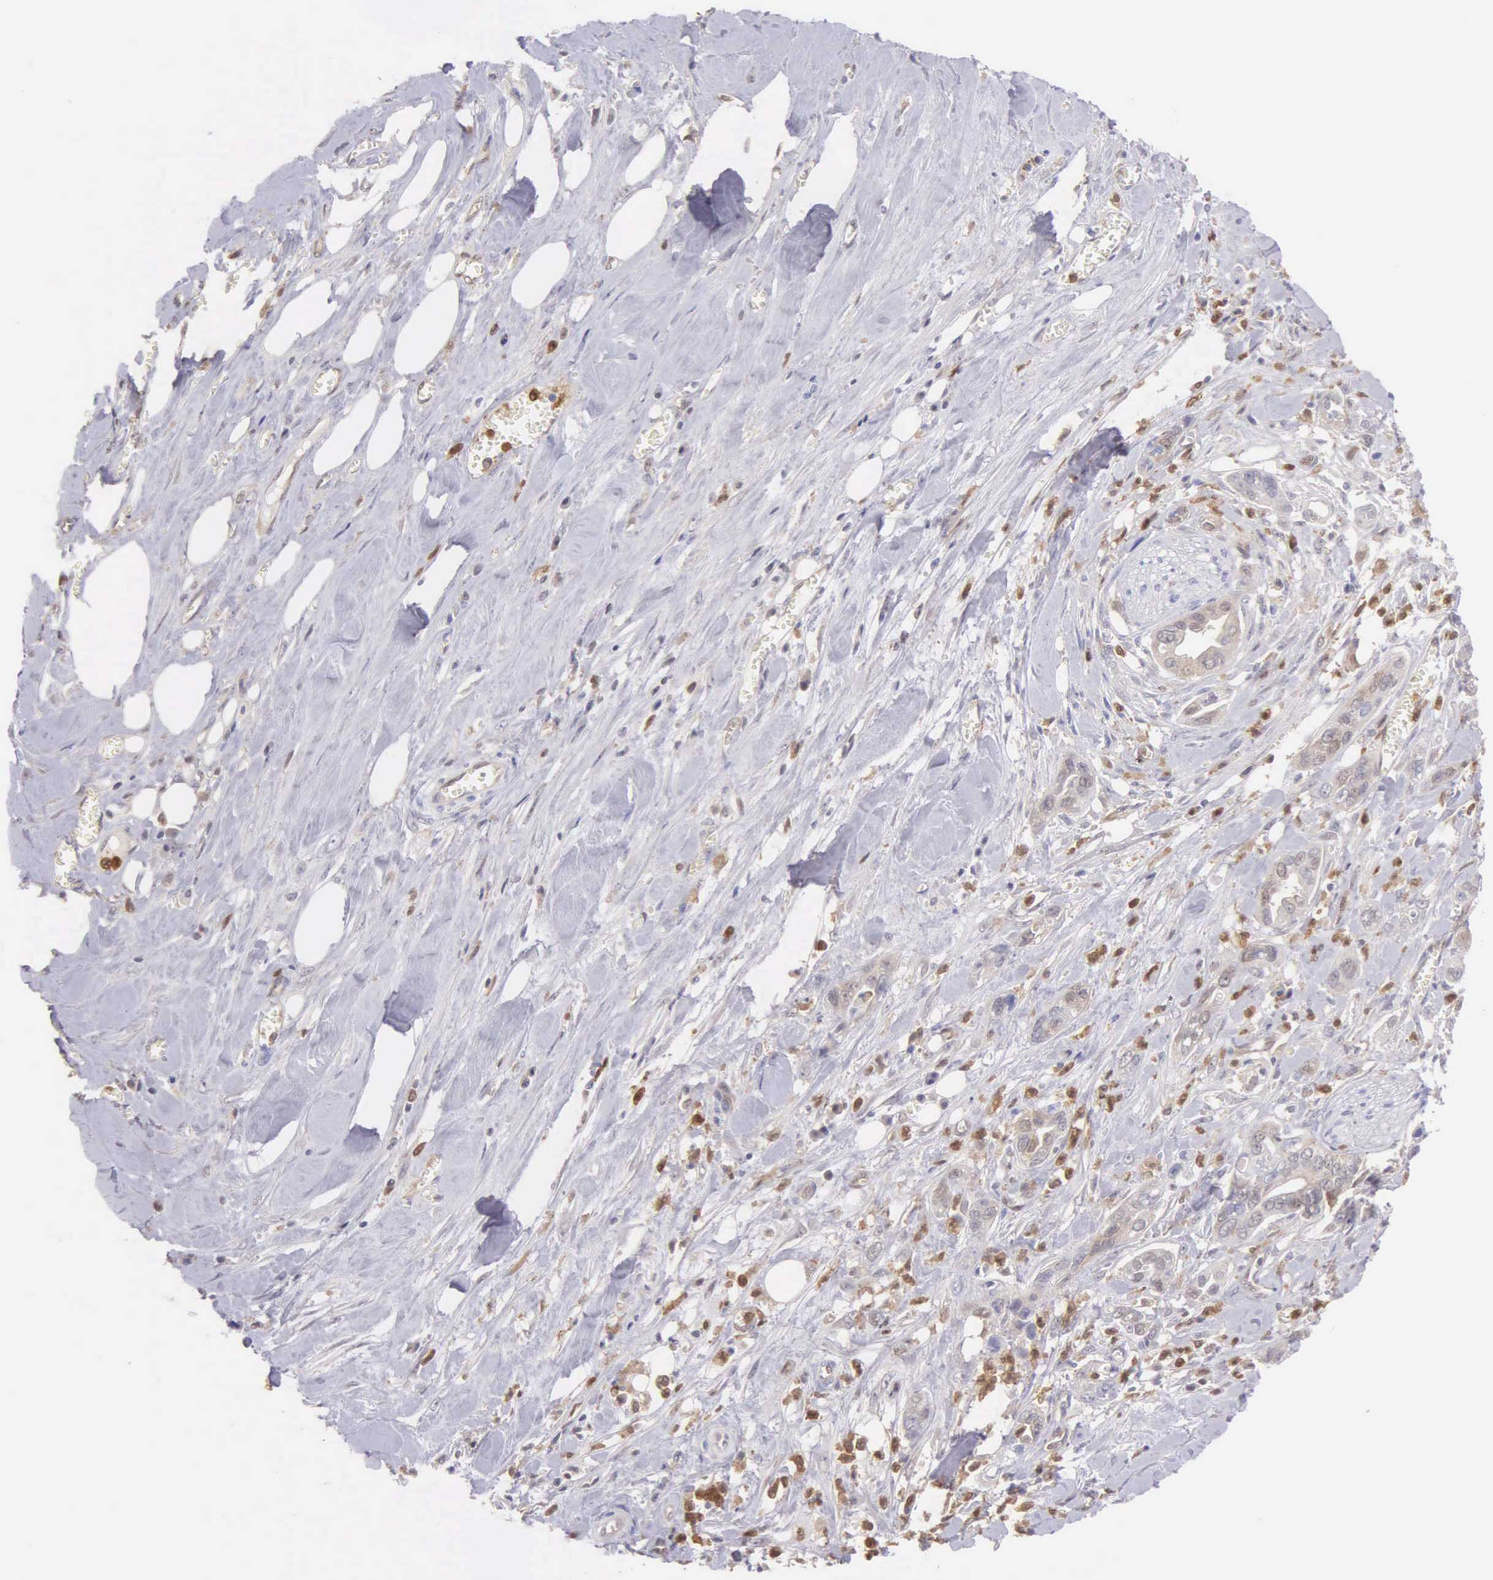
{"staining": {"intensity": "weak", "quantity": "25%-75%", "location": "cytoplasmic/membranous"}, "tissue": "pancreatic cancer", "cell_type": "Tumor cells", "image_type": "cancer", "snomed": [{"axis": "morphology", "description": "Adenocarcinoma, NOS"}, {"axis": "topography", "description": "Pancreas"}], "caption": "Immunohistochemical staining of adenocarcinoma (pancreatic) reveals low levels of weak cytoplasmic/membranous staining in about 25%-75% of tumor cells. Nuclei are stained in blue.", "gene": "BID", "patient": {"sex": "male", "age": 69}}